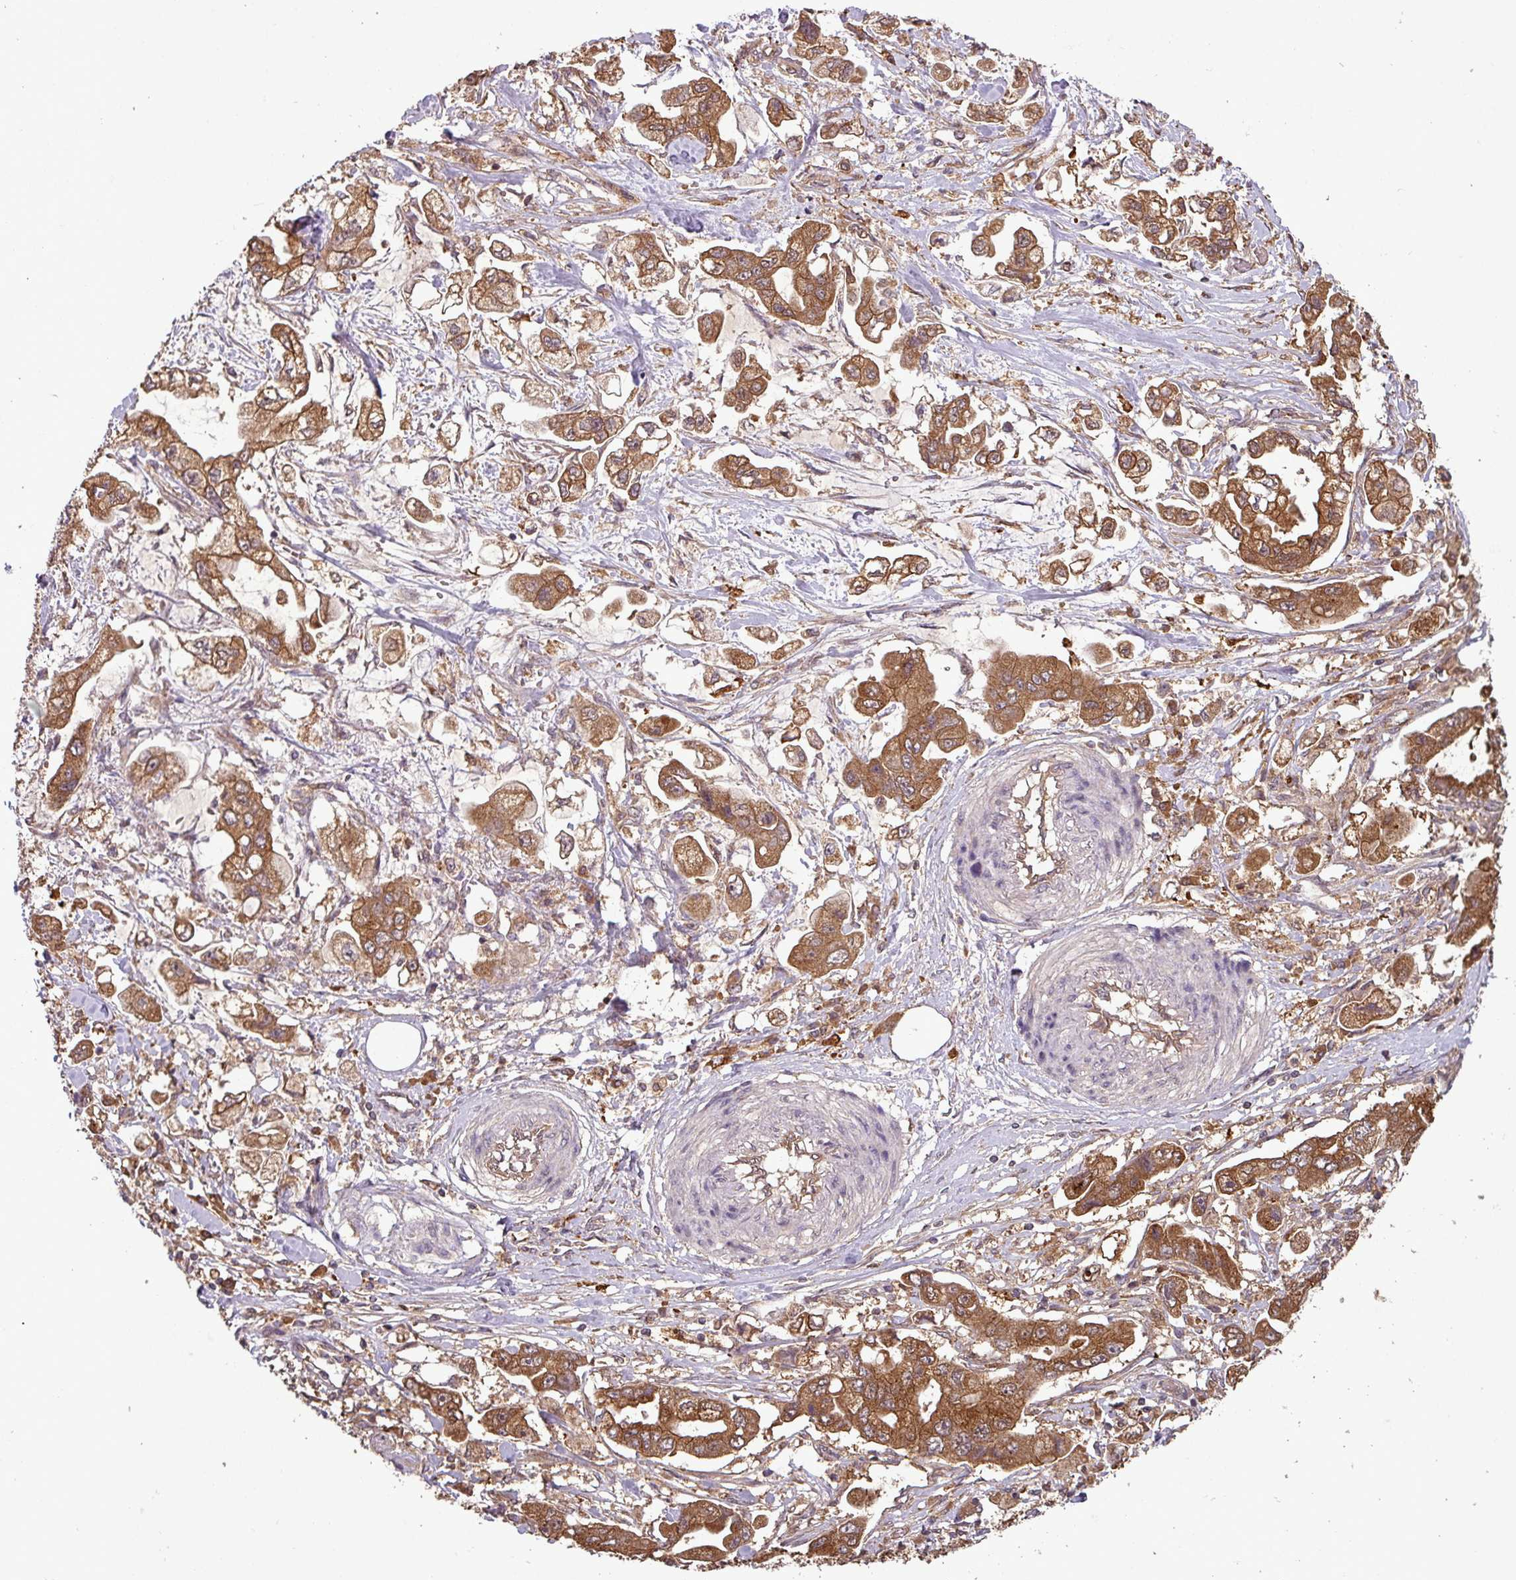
{"staining": {"intensity": "moderate", "quantity": ">75%", "location": "cytoplasmic/membranous"}, "tissue": "stomach cancer", "cell_type": "Tumor cells", "image_type": "cancer", "snomed": [{"axis": "morphology", "description": "Adenocarcinoma, NOS"}, {"axis": "topography", "description": "Stomach"}], "caption": "This image demonstrates stomach cancer (adenocarcinoma) stained with IHC to label a protein in brown. The cytoplasmic/membranous of tumor cells show moderate positivity for the protein. Nuclei are counter-stained blue.", "gene": "NT5C3A", "patient": {"sex": "male", "age": 62}}